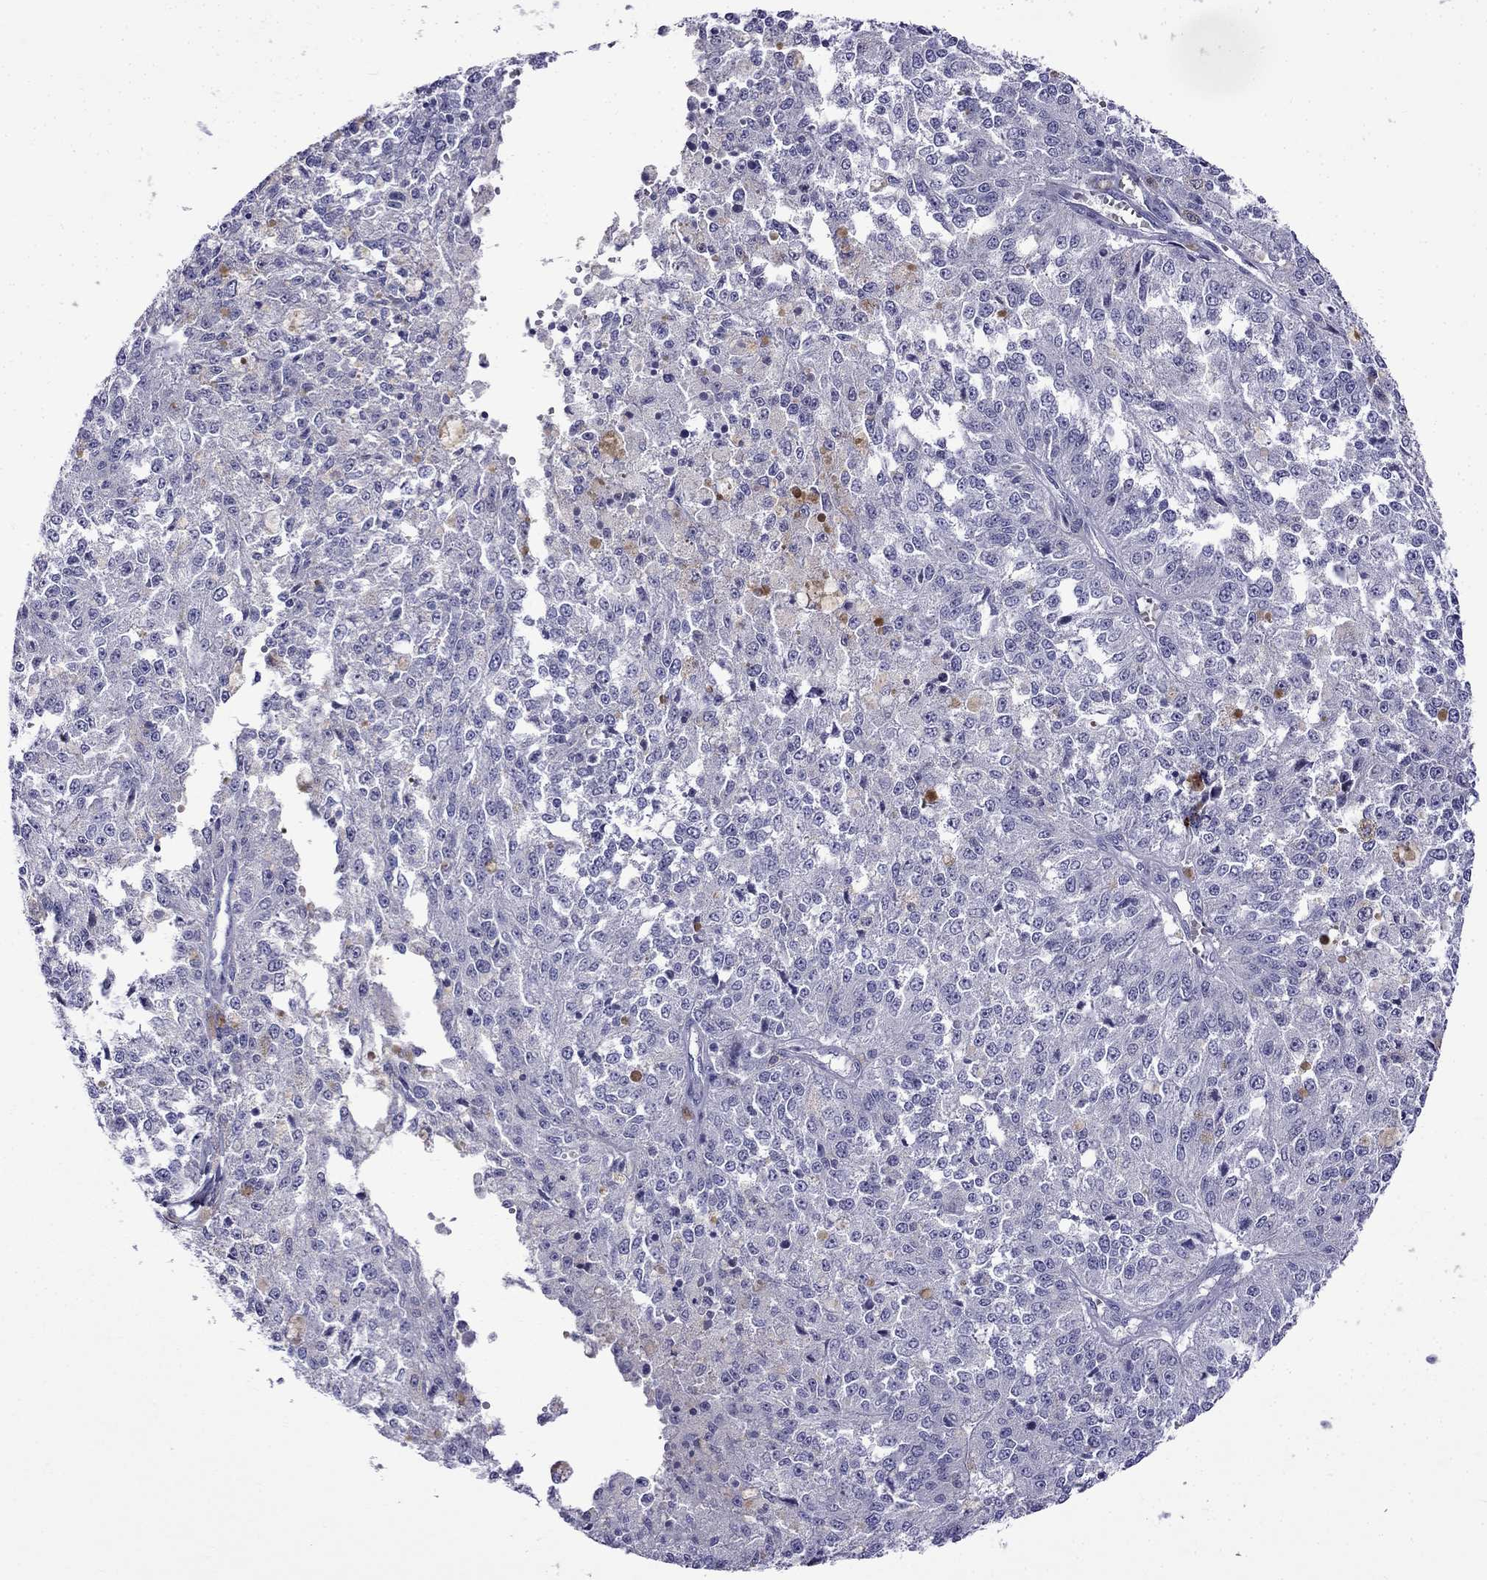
{"staining": {"intensity": "negative", "quantity": "none", "location": "none"}, "tissue": "melanoma", "cell_type": "Tumor cells", "image_type": "cancer", "snomed": [{"axis": "morphology", "description": "Malignant melanoma, Metastatic site"}, {"axis": "topography", "description": "Lymph node"}], "caption": "Tumor cells are negative for brown protein staining in malignant melanoma (metastatic site). (Brightfield microscopy of DAB immunohistochemistry (IHC) at high magnification).", "gene": "PATE1", "patient": {"sex": "female", "age": 64}}